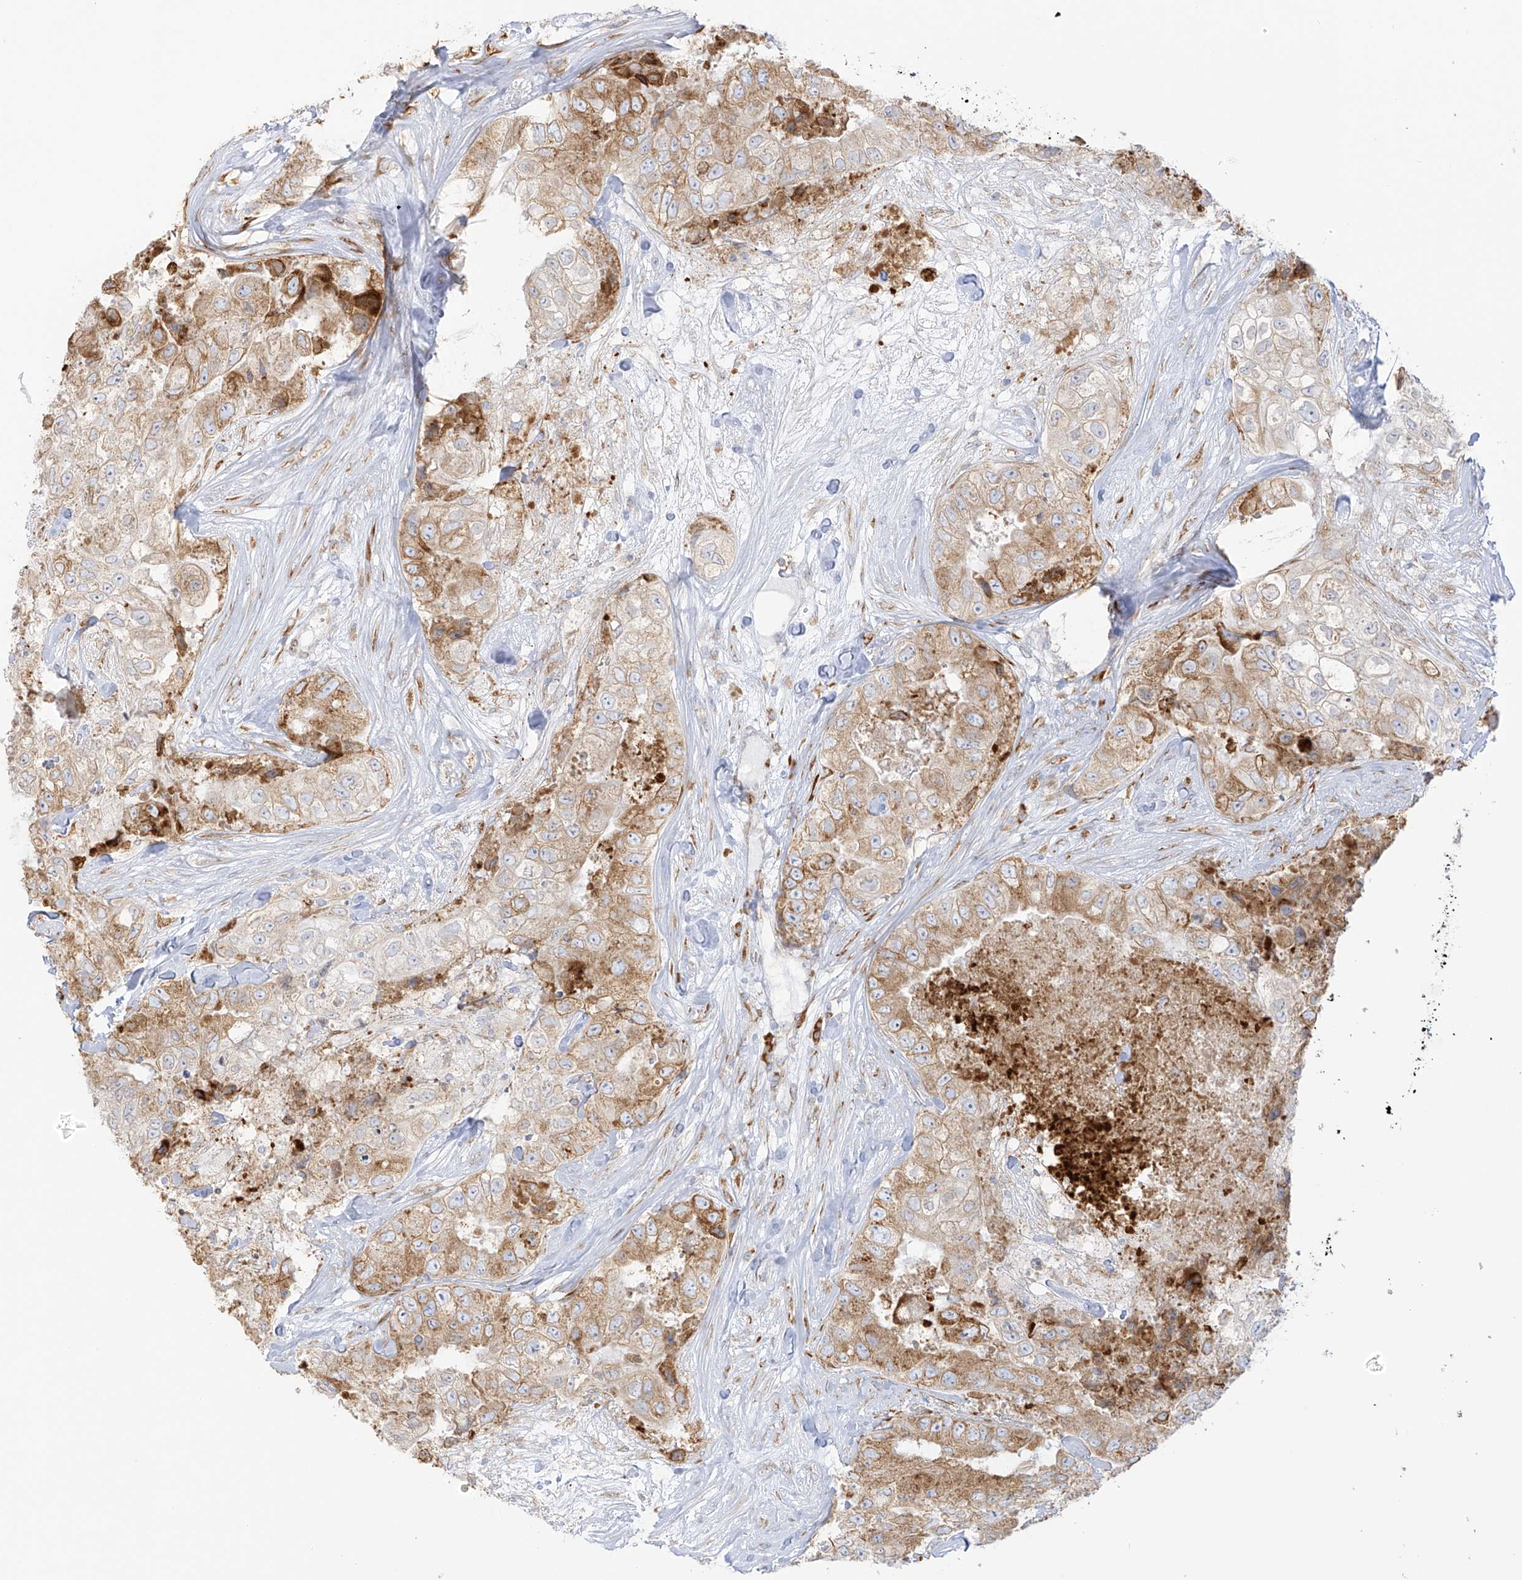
{"staining": {"intensity": "moderate", "quantity": "<25%", "location": "cytoplasmic/membranous"}, "tissue": "breast cancer", "cell_type": "Tumor cells", "image_type": "cancer", "snomed": [{"axis": "morphology", "description": "Duct carcinoma"}, {"axis": "topography", "description": "Breast"}], "caption": "Moderate cytoplasmic/membranous staining for a protein is present in approximately <25% of tumor cells of breast cancer (invasive ductal carcinoma) using immunohistochemistry (IHC).", "gene": "LRRC59", "patient": {"sex": "female", "age": 62}}